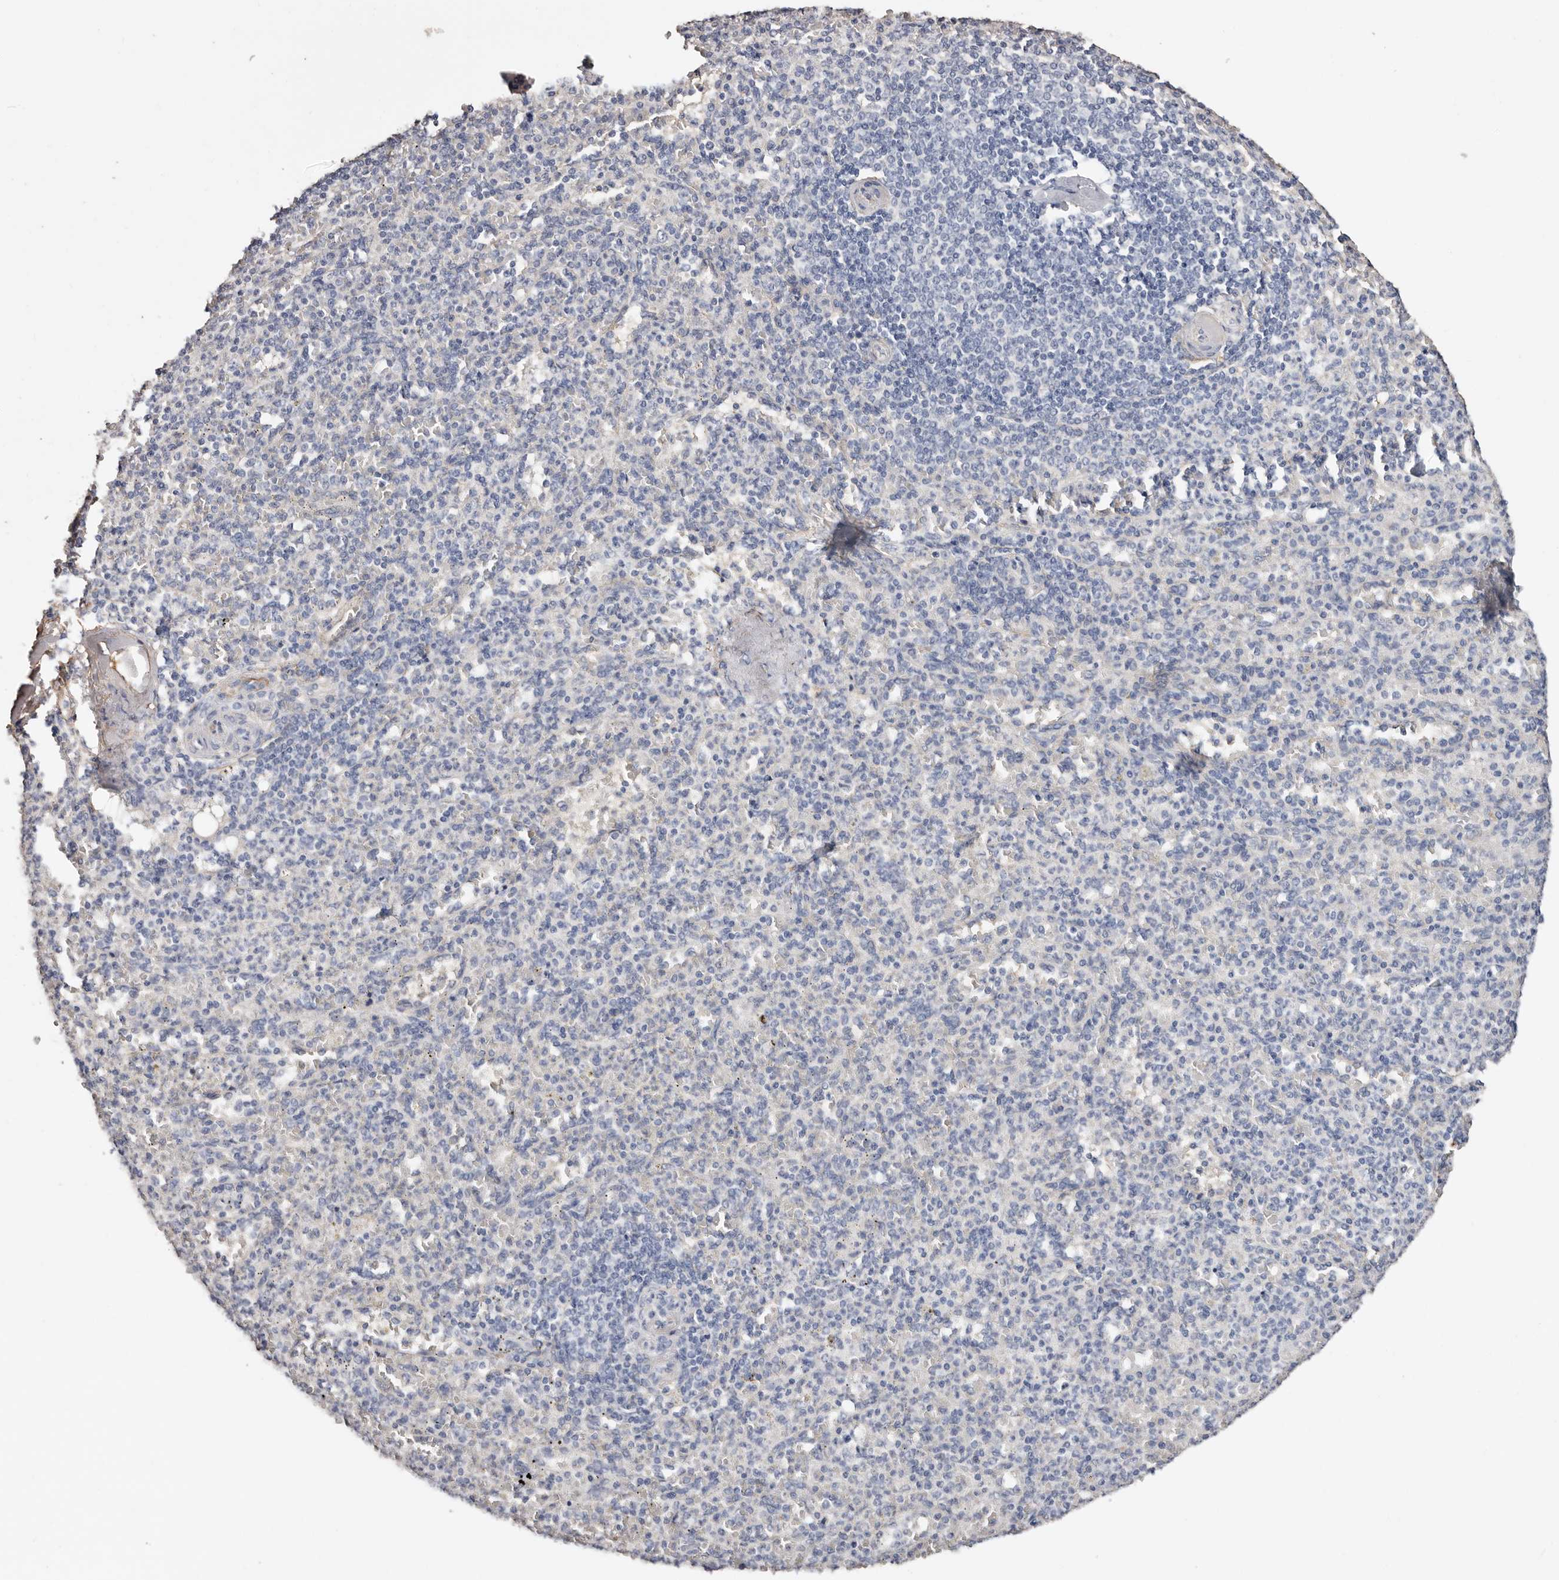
{"staining": {"intensity": "negative", "quantity": "none", "location": "none"}, "tissue": "spleen", "cell_type": "Cells in red pulp", "image_type": "normal", "snomed": [{"axis": "morphology", "description": "Normal tissue, NOS"}, {"axis": "topography", "description": "Spleen"}], "caption": "Cells in red pulp show no significant protein positivity in normal spleen. (Stains: DAB (3,3'-diaminobenzidine) immunohistochemistry with hematoxylin counter stain, Microscopy: brightfield microscopy at high magnification).", "gene": "TGM2", "patient": {"sex": "female", "age": 74}}